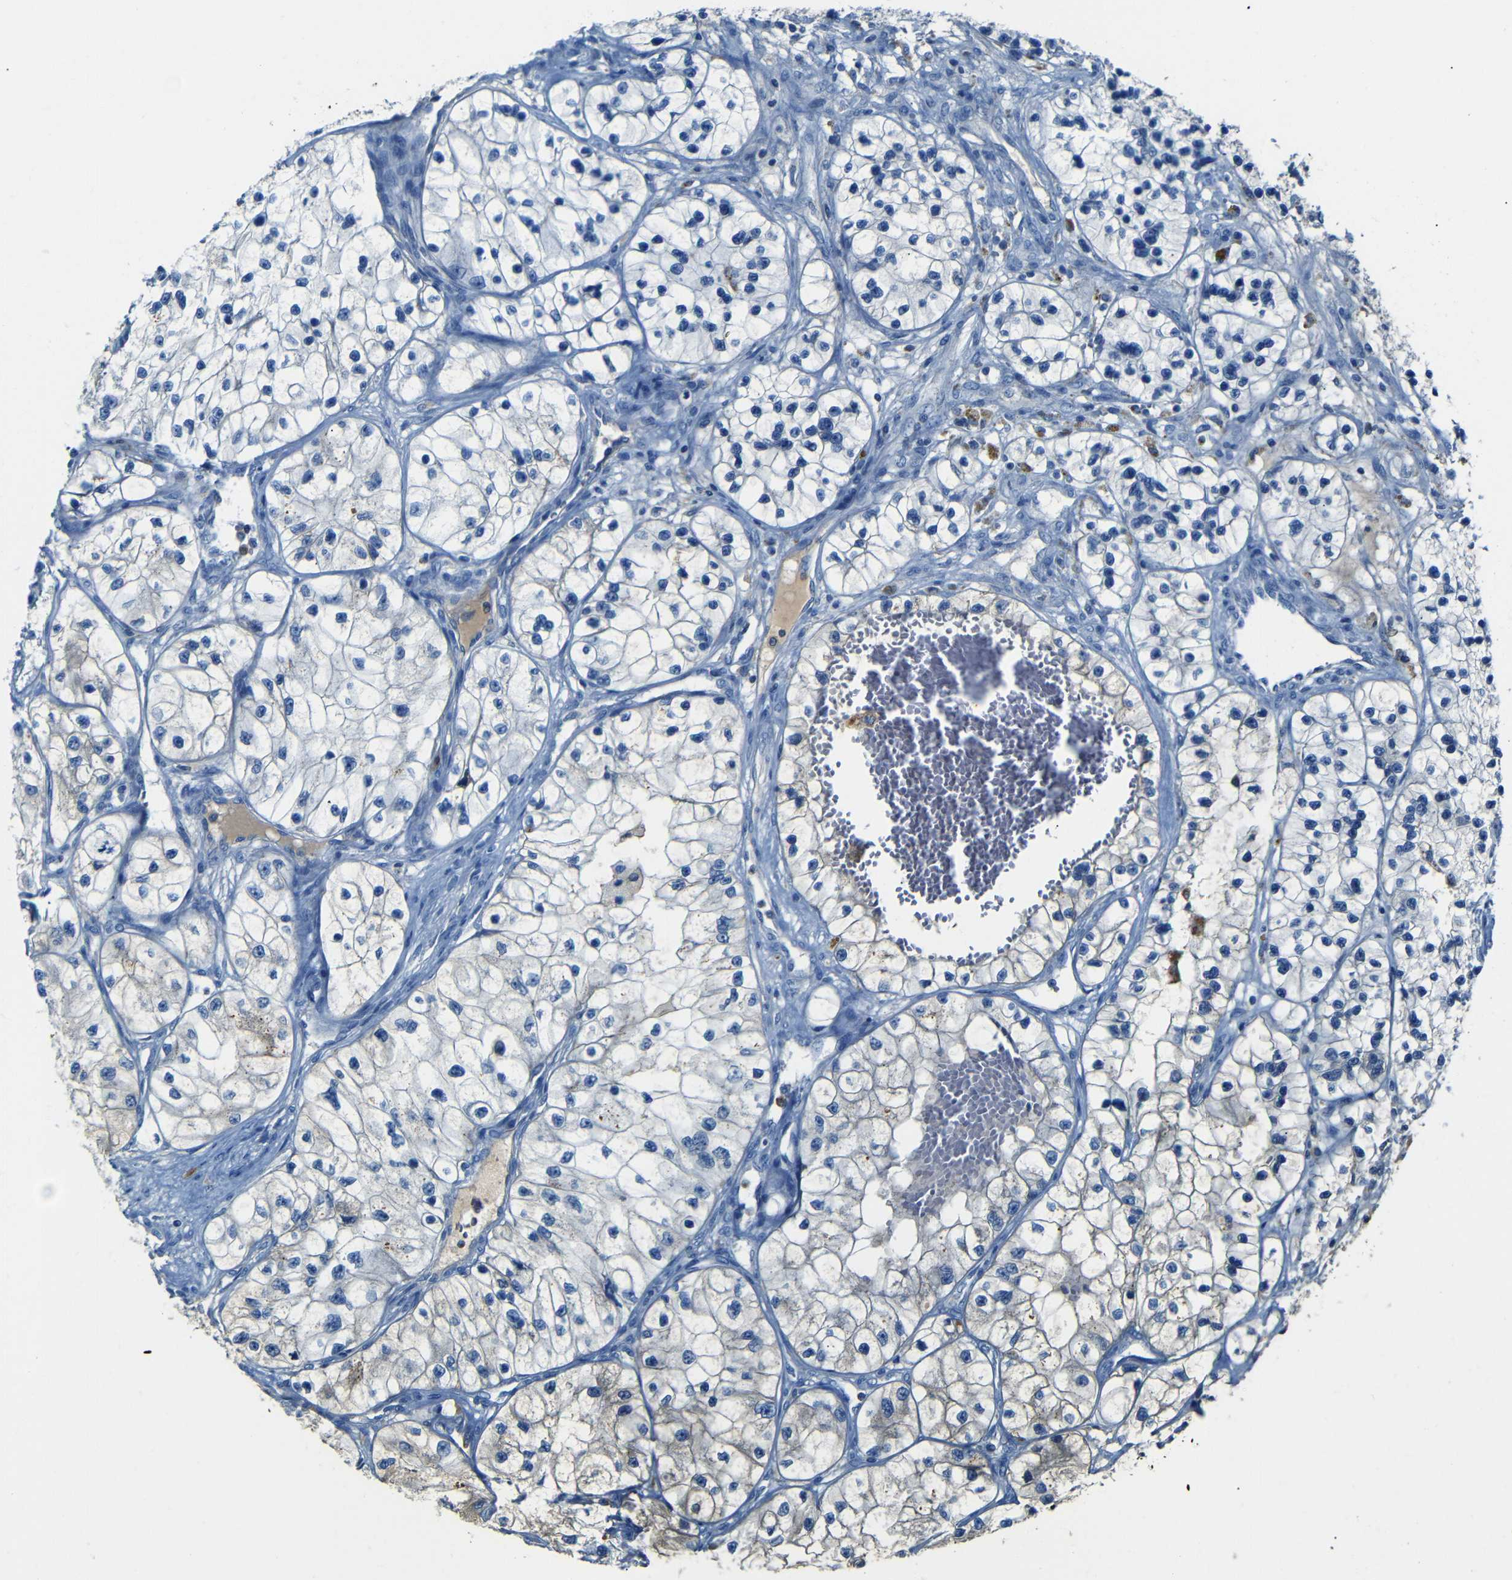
{"staining": {"intensity": "negative", "quantity": "none", "location": "none"}, "tissue": "renal cancer", "cell_type": "Tumor cells", "image_type": "cancer", "snomed": [{"axis": "morphology", "description": "Adenocarcinoma, NOS"}, {"axis": "topography", "description": "Kidney"}], "caption": "An IHC micrograph of renal adenocarcinoma is shown. There is no staining in tumor cells of renal adenocarcinoma. (IHC, brightfield microscopy, high magnification).", "gene": "SERPINA1", "patient": {"sex": "female", "age": 57}}